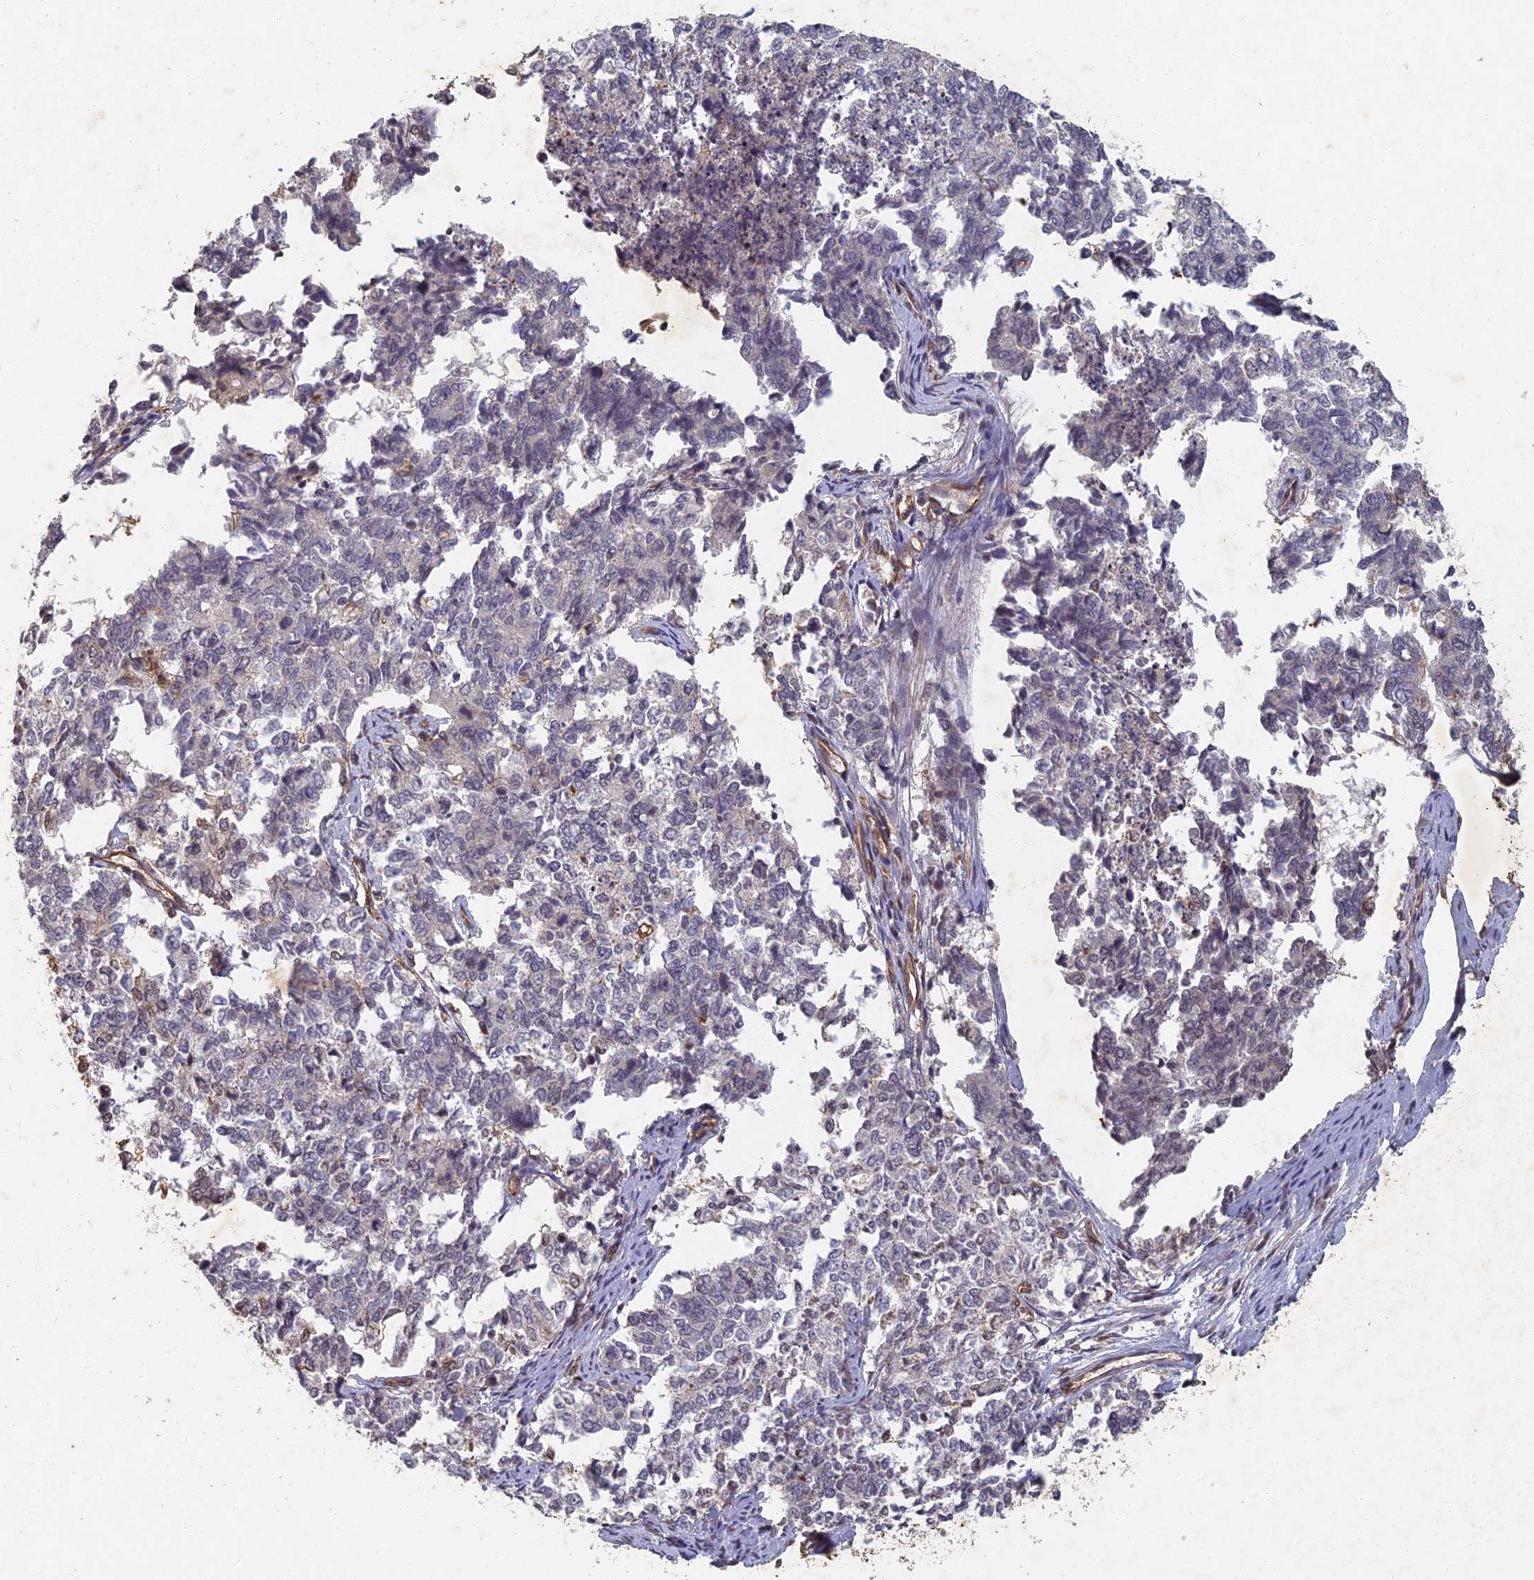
{"staining": {"intensity": "negative", "quantity": "none", "location": "none"}, "tissue": "cervical cancer", "cell_type": "Tumor cells", "image_type": "cancer", "snomed": [{"axis": "morphology", "description": "Squamous cell carcinoma, NOS"}, {"axis": "topography", "description": "Cervix"}], "caption": "Immunohistochemistry (IHC) of cervical cancer (squamous cell carcinoma) shows no staining in tumor cells.", "gene": "ABCB10", "patient": {"sex": "female", "age": 63}}